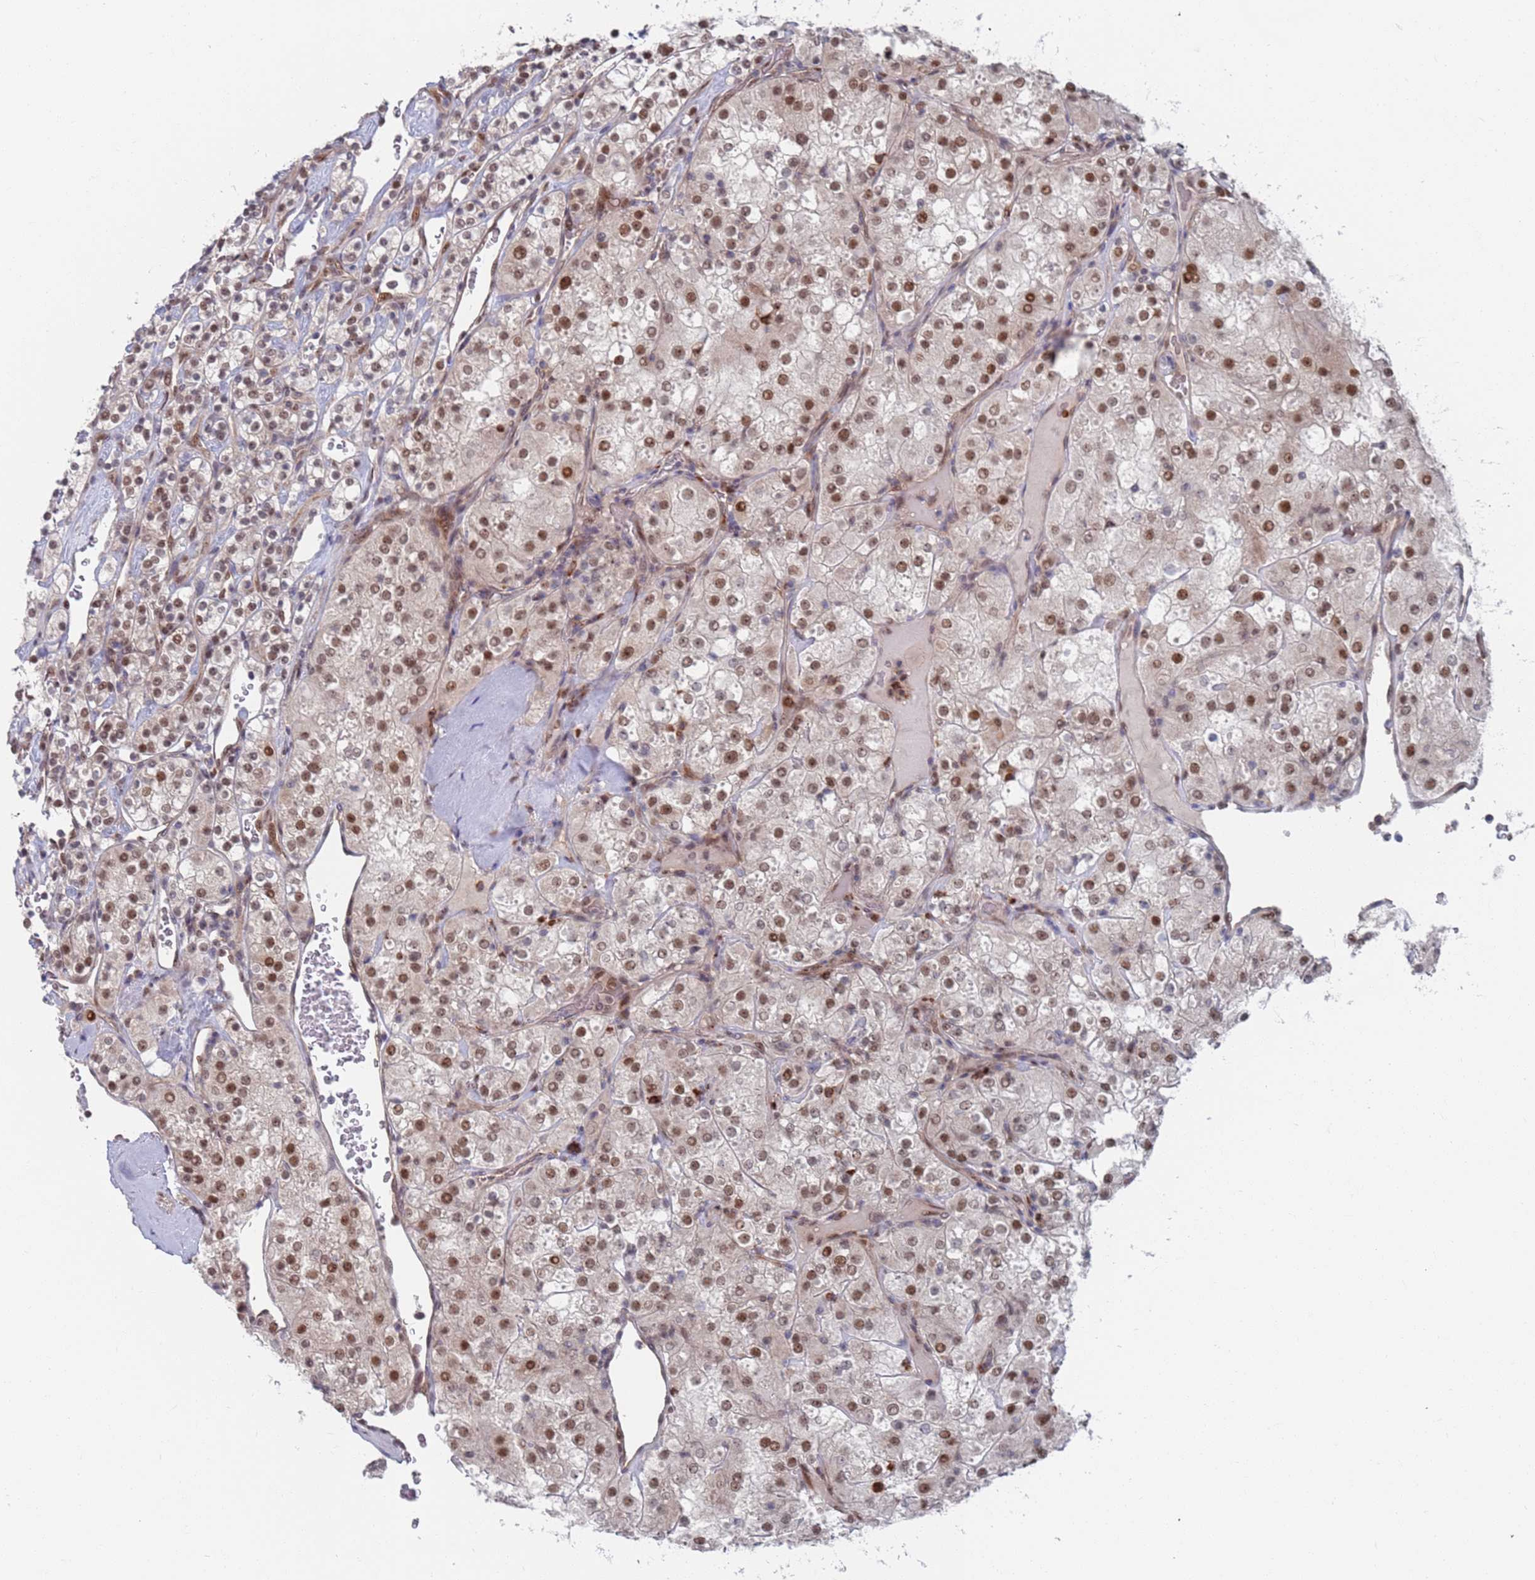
{"staining": {"intensity": "moderate", "quantity": ">75%", "location": "nuclear"}, "tissue": "renal cancer", "cell_type": "Tumor cells", "image_type": "cancer", "snomed": [{"axis": "morphology", "description": "Adenocarcinoma, NOS"}, {"axis": "topography", "description": "Kidney"}], "caption": "Protein staining of renal adenocarcinoma tissue displays moderate nuclear positivity in about >75% of tumor cells.", "gene": "RPP25", "patient": {"sex": "male", "age": 77}}